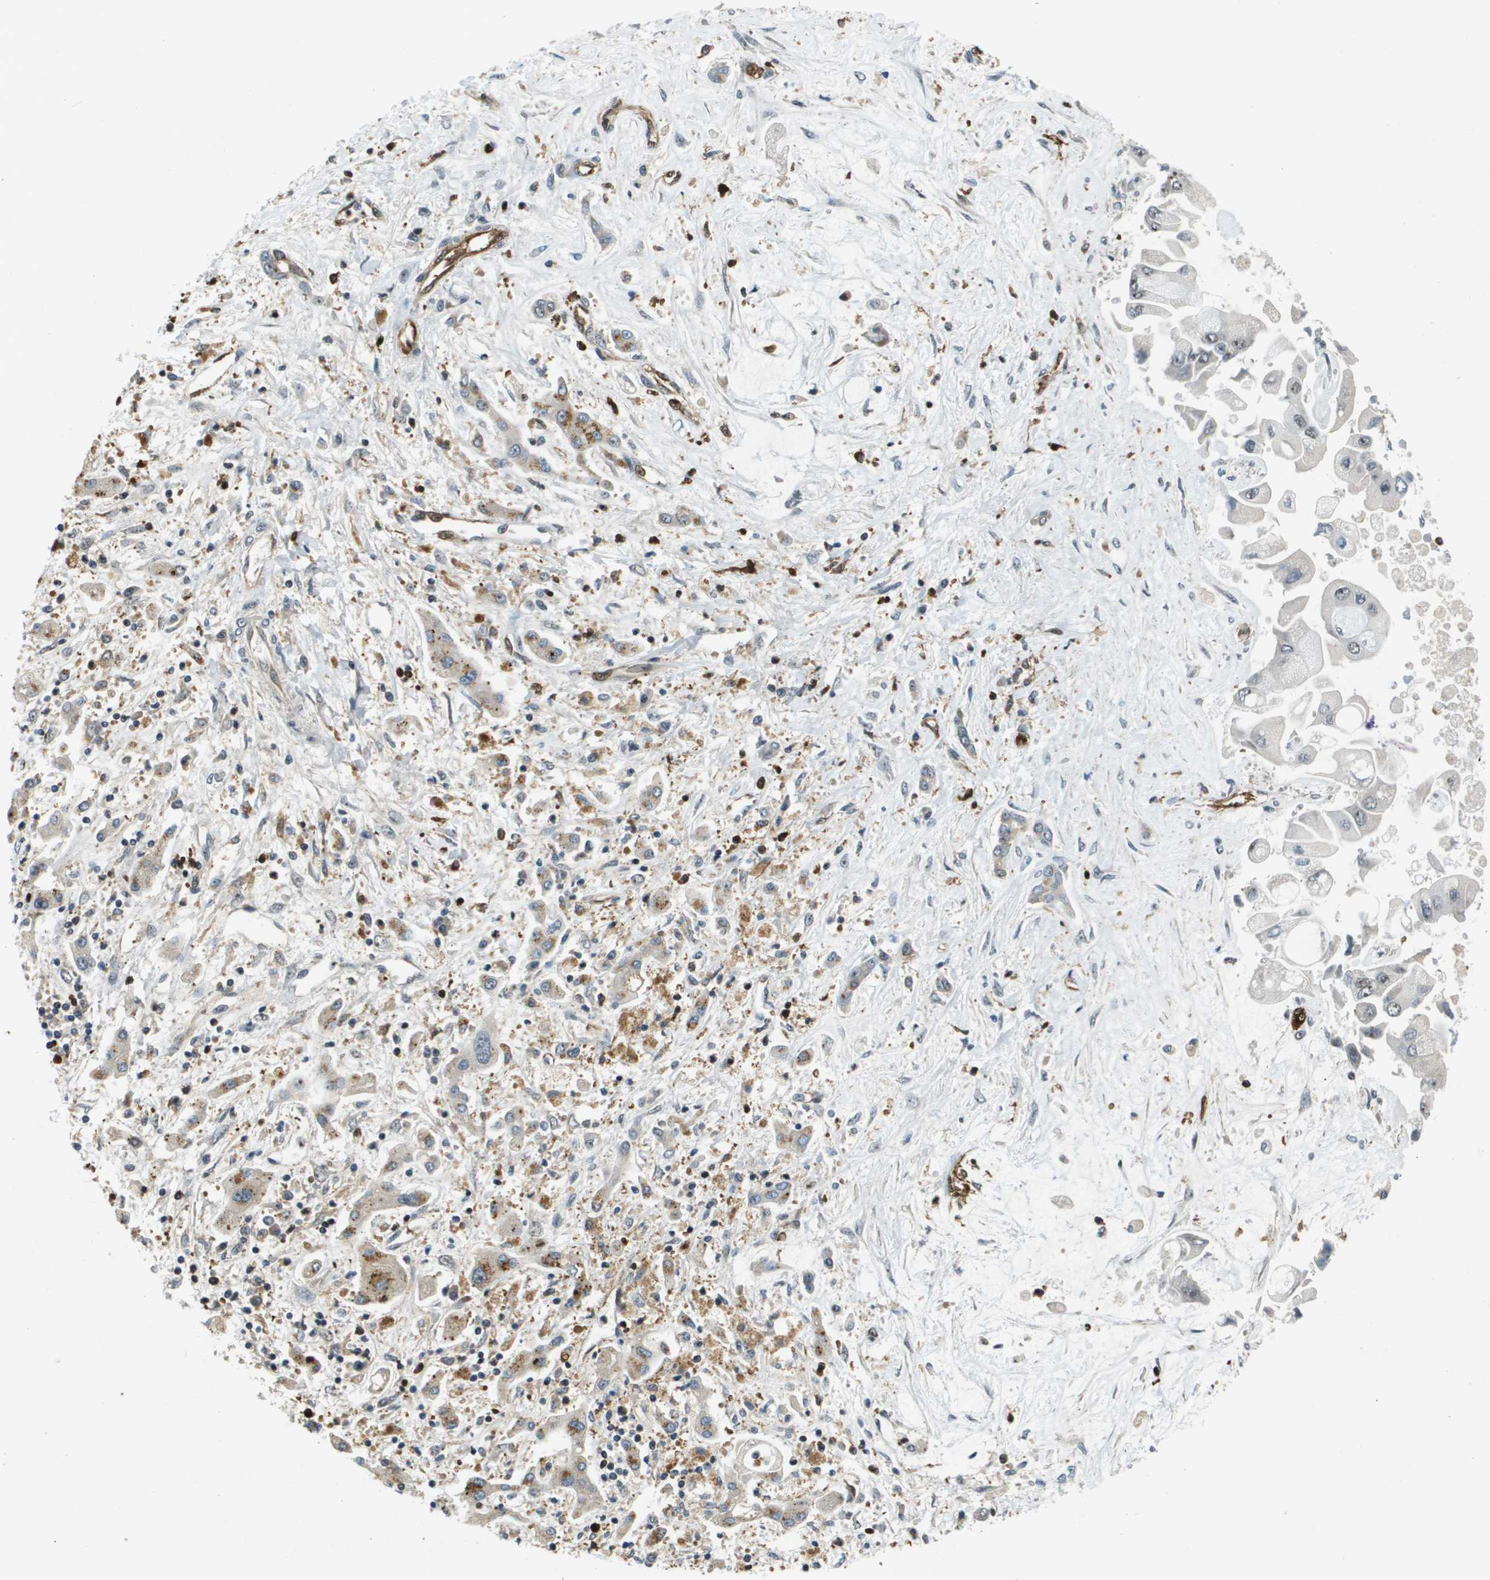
{"staining": {"intensity": "weak", "quantity": "<25%", "location": "cytoplasmic/membranous"}, "tissue": "liver cancer", "cell_type": "Tumor cells", "image_type": "cancer", "snomed": [{"axis": "morphology", "description": "Cholangiocarcinoma"}, {"axis": "topography", "description": "Liver"}], "caption": "IHC of liver cholangiocarcinoma exhibits no expression in tumor cells. (Brightfield microscopy of DAB immunohistochemistry (IHC) at high magnification).", "gene": "EP400", "patient": {"sex": "male", "age": 50}}